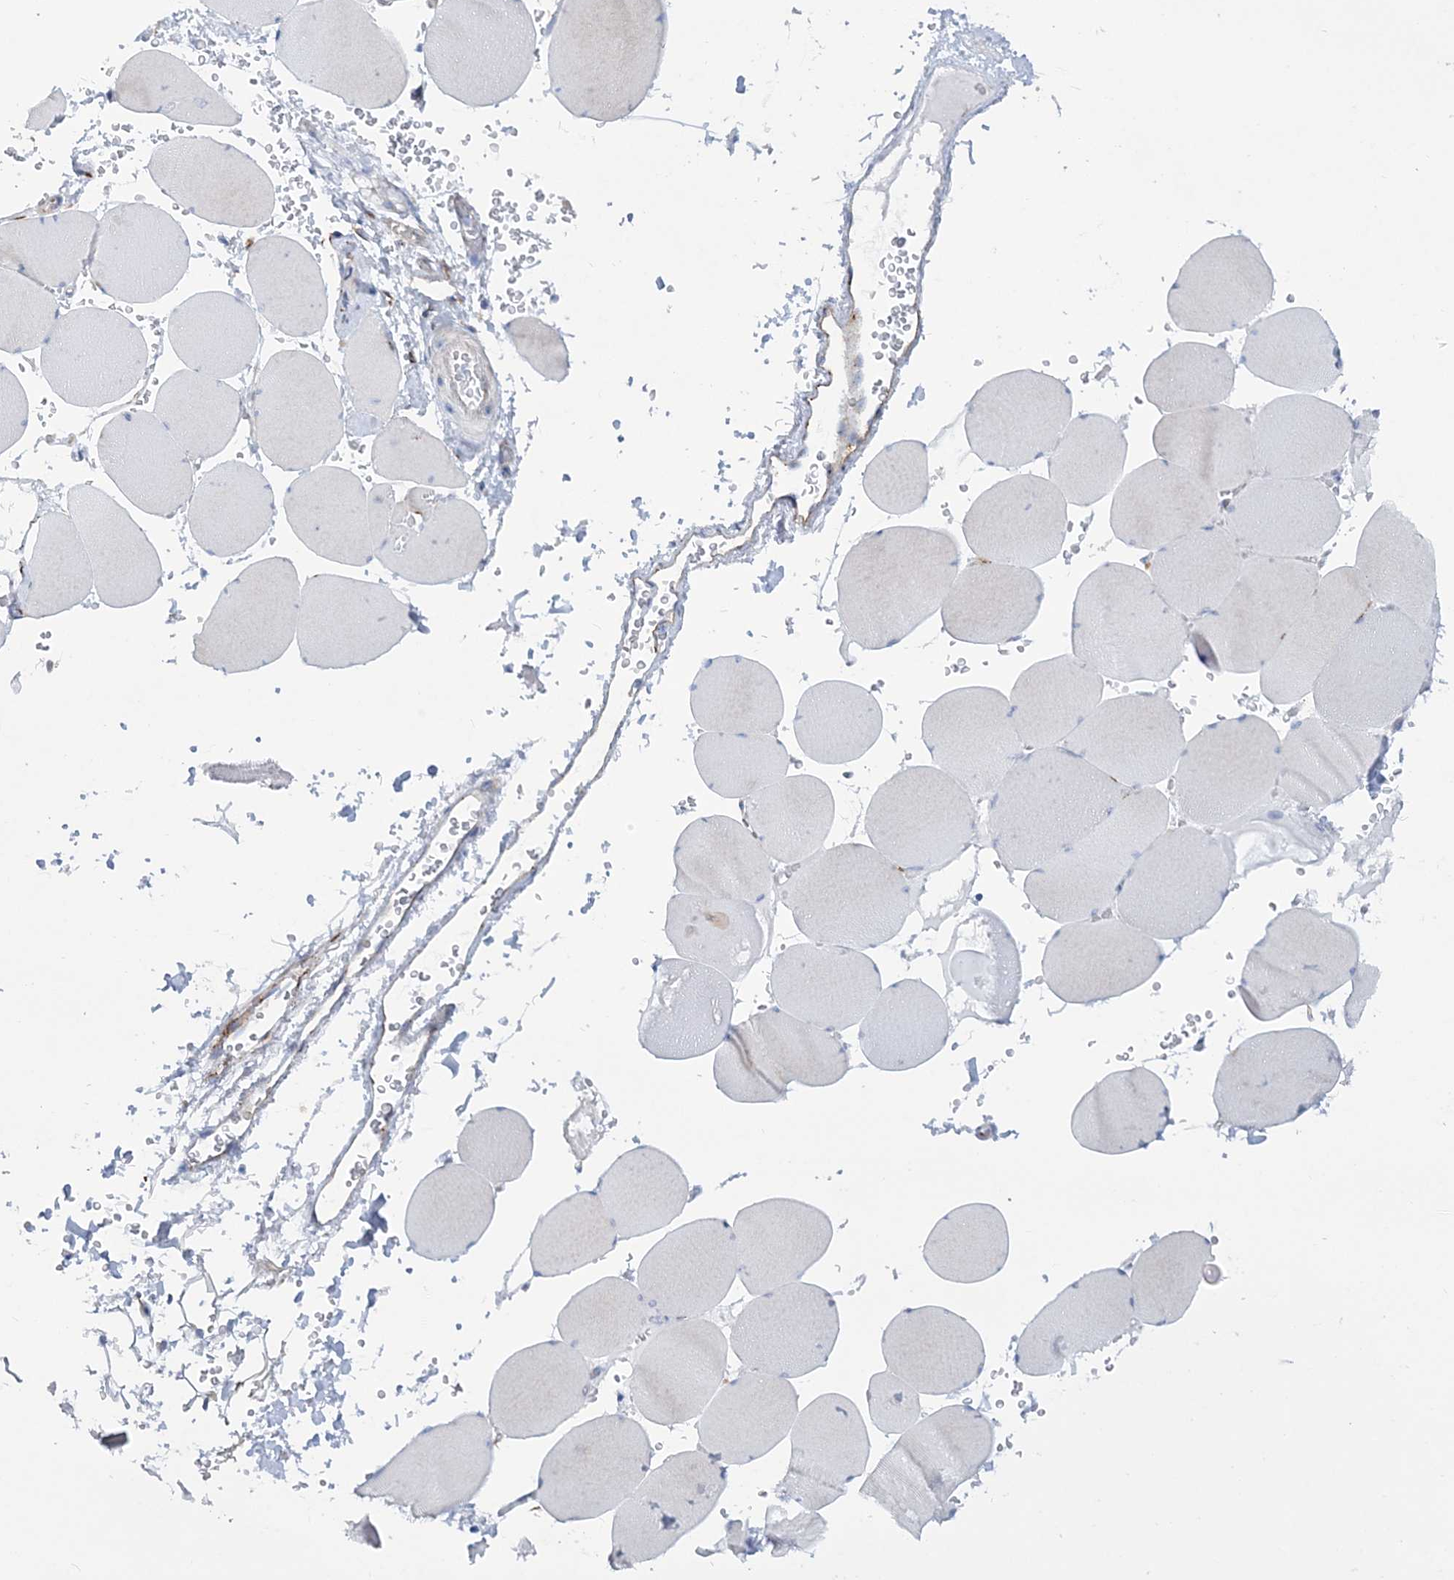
{"staining": {"intensity": "negative", "quantity": "none", "location": "none"}, "tissue": "skeletal muscle", "cell_type": "Myocytes", "image_type": "normal", "snomed": [{"axis": "morphology", "description": "Normal tissue, NOS"}, {"axis": "topography", "description": "Skeletal muscle"}, {"axis": "topography", "description": "Head-Neck"}], "caption": "Immunohistochemical staining of benign human skeletal muscle demonstrates no significant expression in myocytes. (Brightfield microscopy of DAB immunohistochemistry (IHC) at high magnification).", "gene": "RAB11FIP5", "patient": {"sex": "male", "age": 66}}